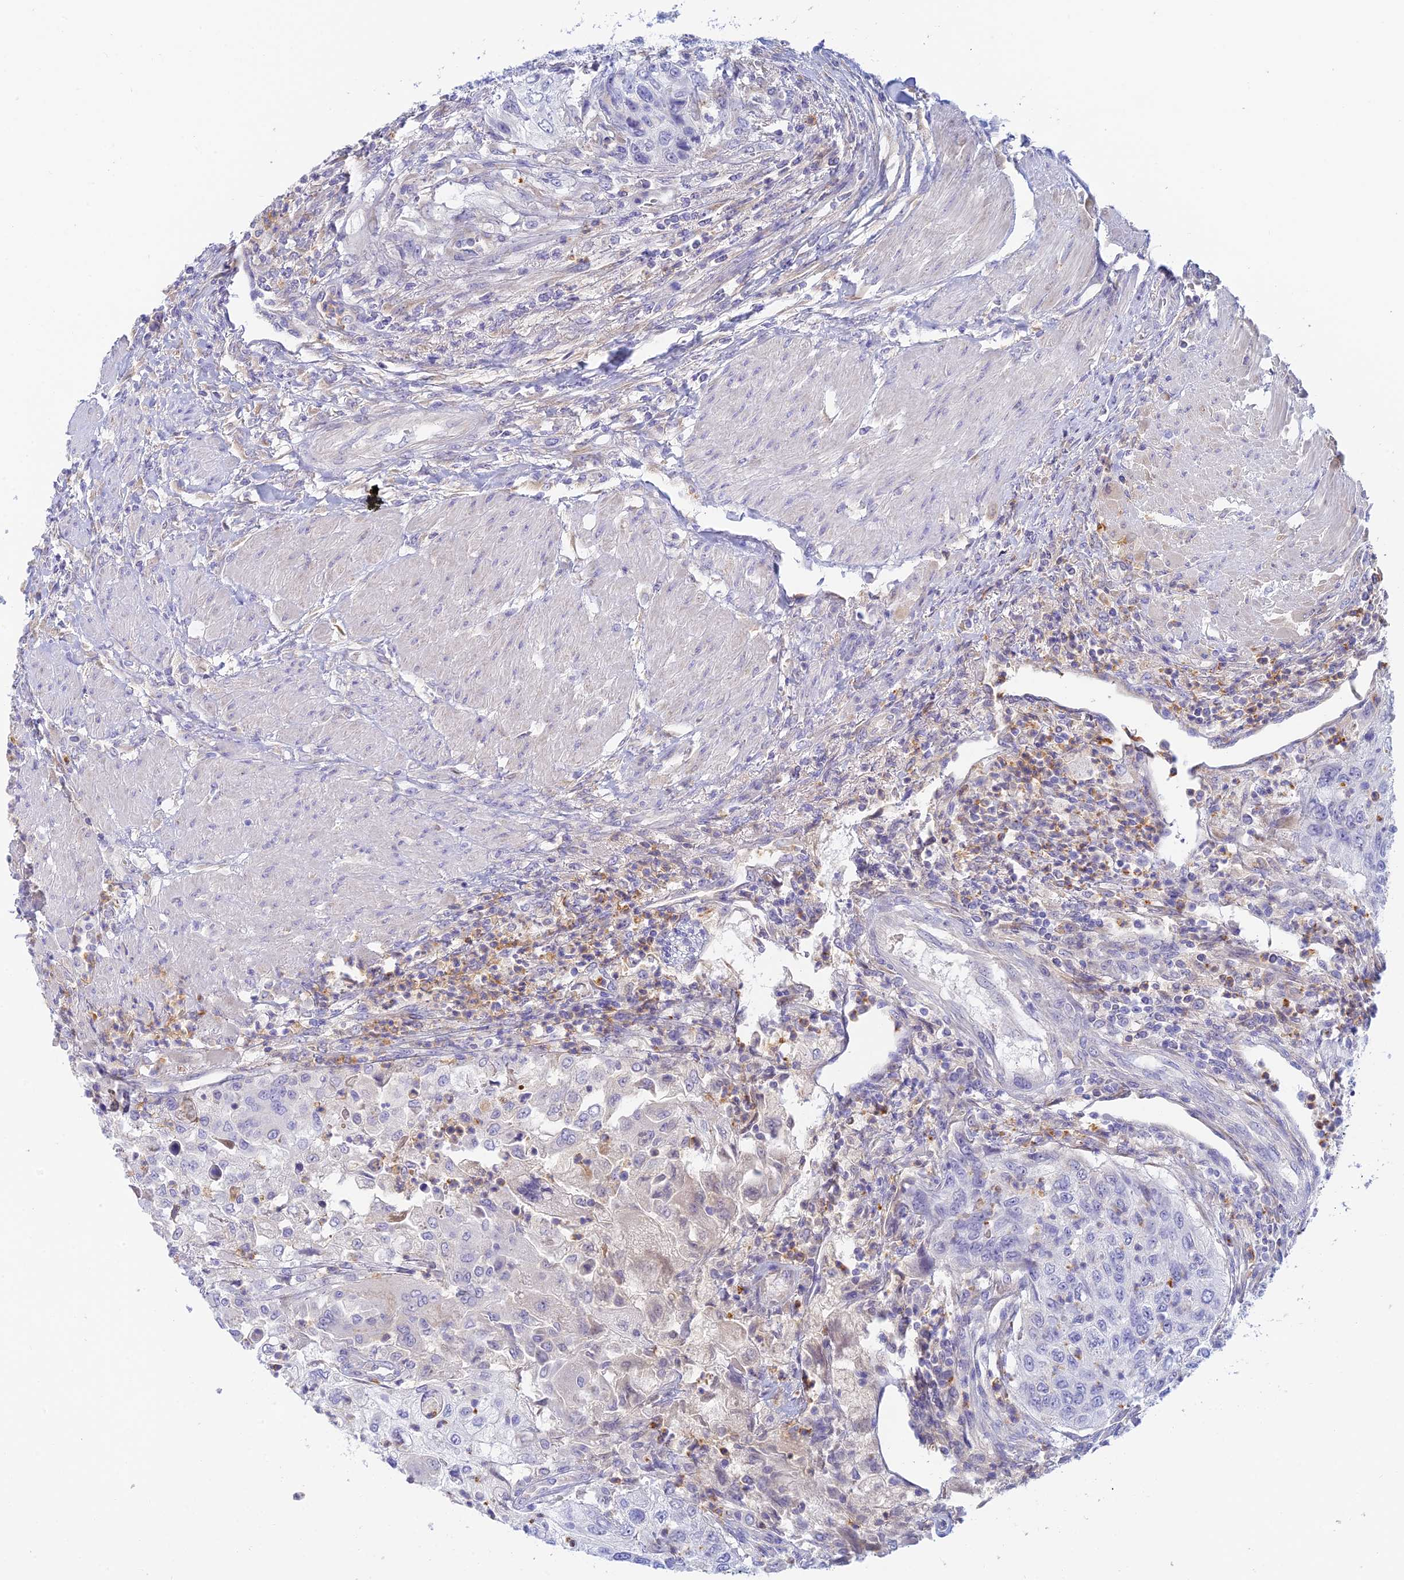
{"staining": {"intensity": "negative", "quantity": "none", "location": "none"}, "tissue": "urothelial cancer", "cell_type": "Tumor cells", "image_type": "cancer", "snomed": [{"axis": "morphology", "description": "Urothelial carcinoma, High grade"}, {"axis": "topography", "description": "Urinary bladder"}], "caption": "An image of human urothelial cancer is negative for staining in tumor cells. (Brightfield microscopy of DAB (3,3'-diaminobenzidine) IHC at high magnification).", "gene": "INTS13", "patient": {"sex": "female", "age": 60}}